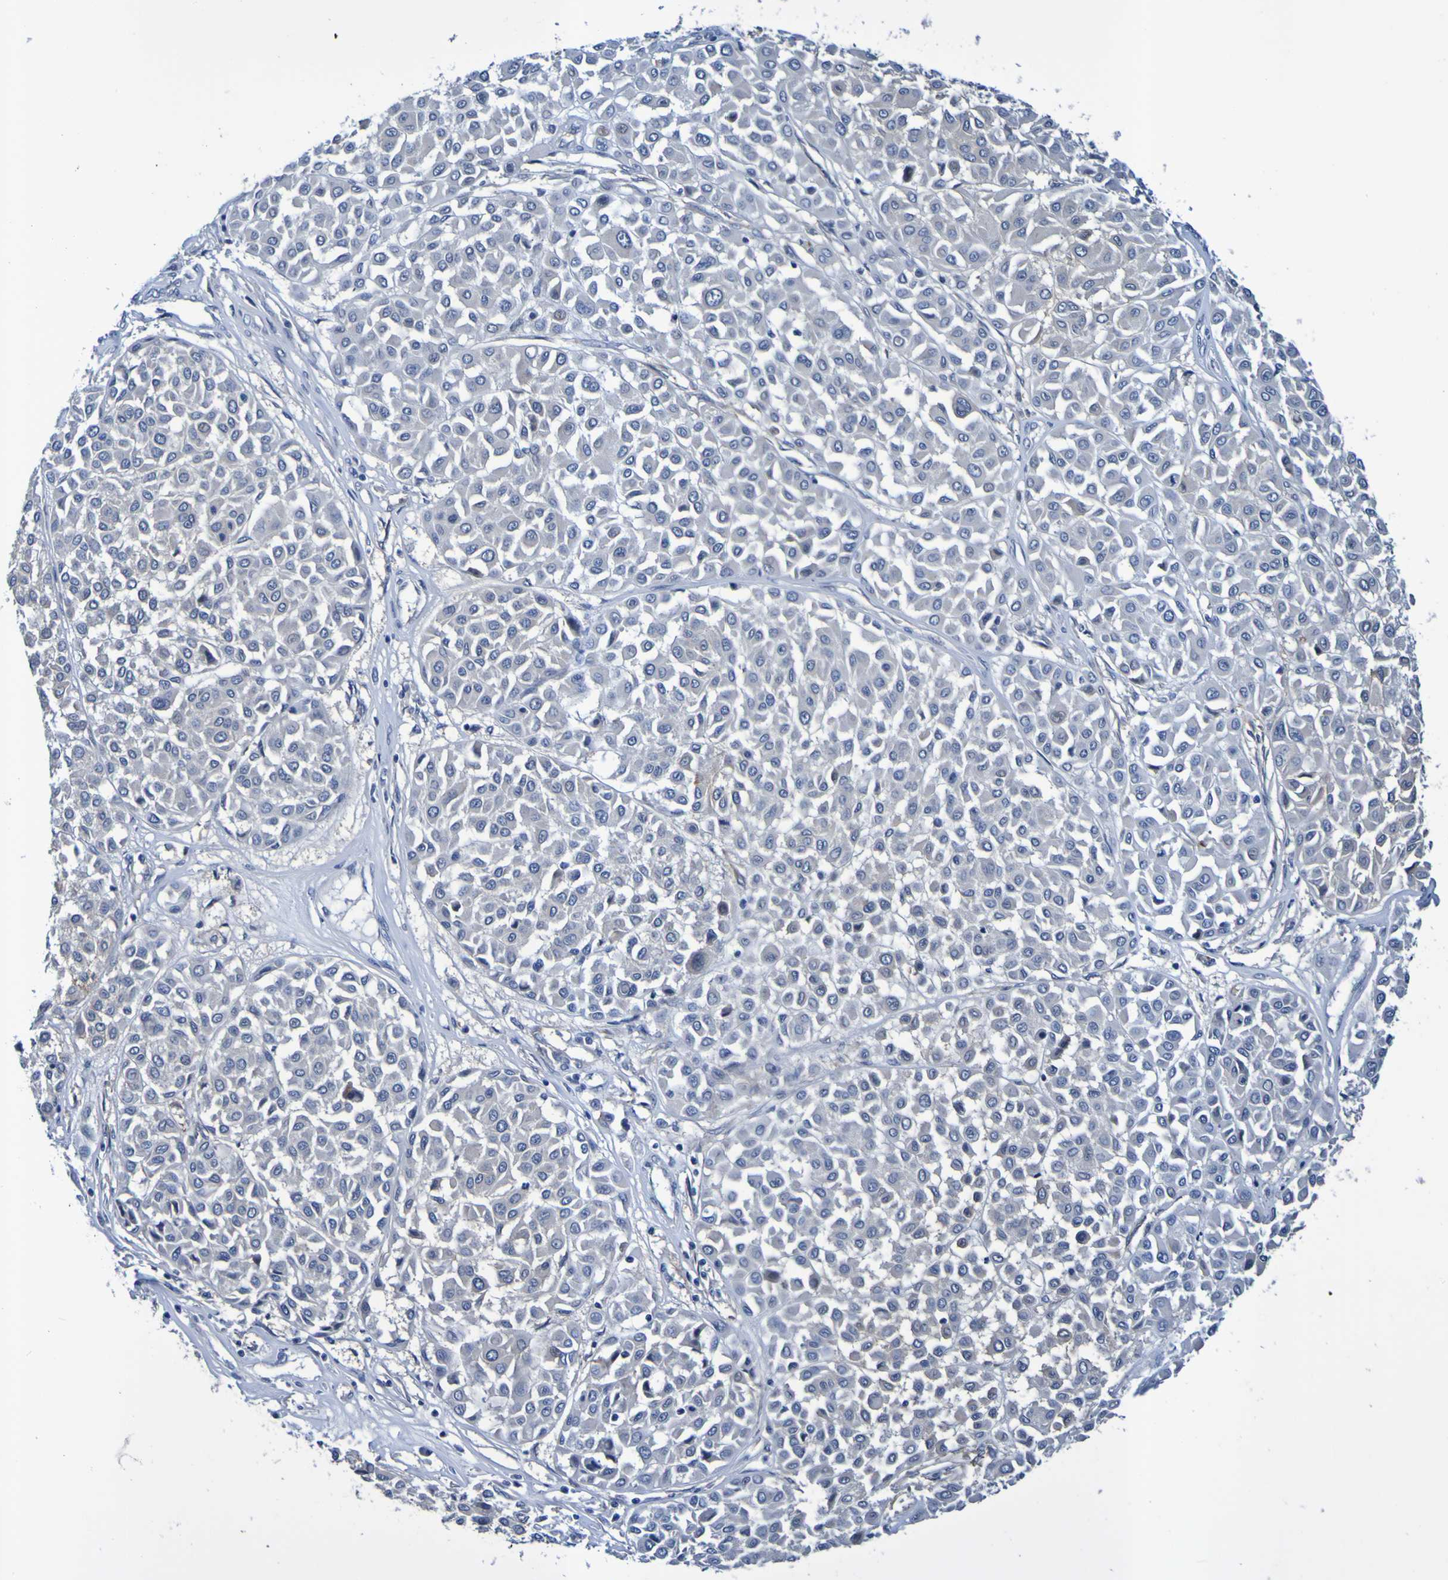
{"staining": {"intensity": "negative", "quantity": "none", "location": "none"}, "tissue": "melanoma", "cell_type": "Tumor cells", "image_type": "cancer", "snomed": [{"axis": "morphology", "description": "Malignant melanoma, Metastatic site"}, {"axis": "topography", "description": "Soft tissue"}], "caption": "Malignant melanoma (metastatic site) was stained to show a protein in brown. There is no significant positivity in tumor cells.", "gene": "VMA21", "patient": {"sex": "male", "age": 41}}